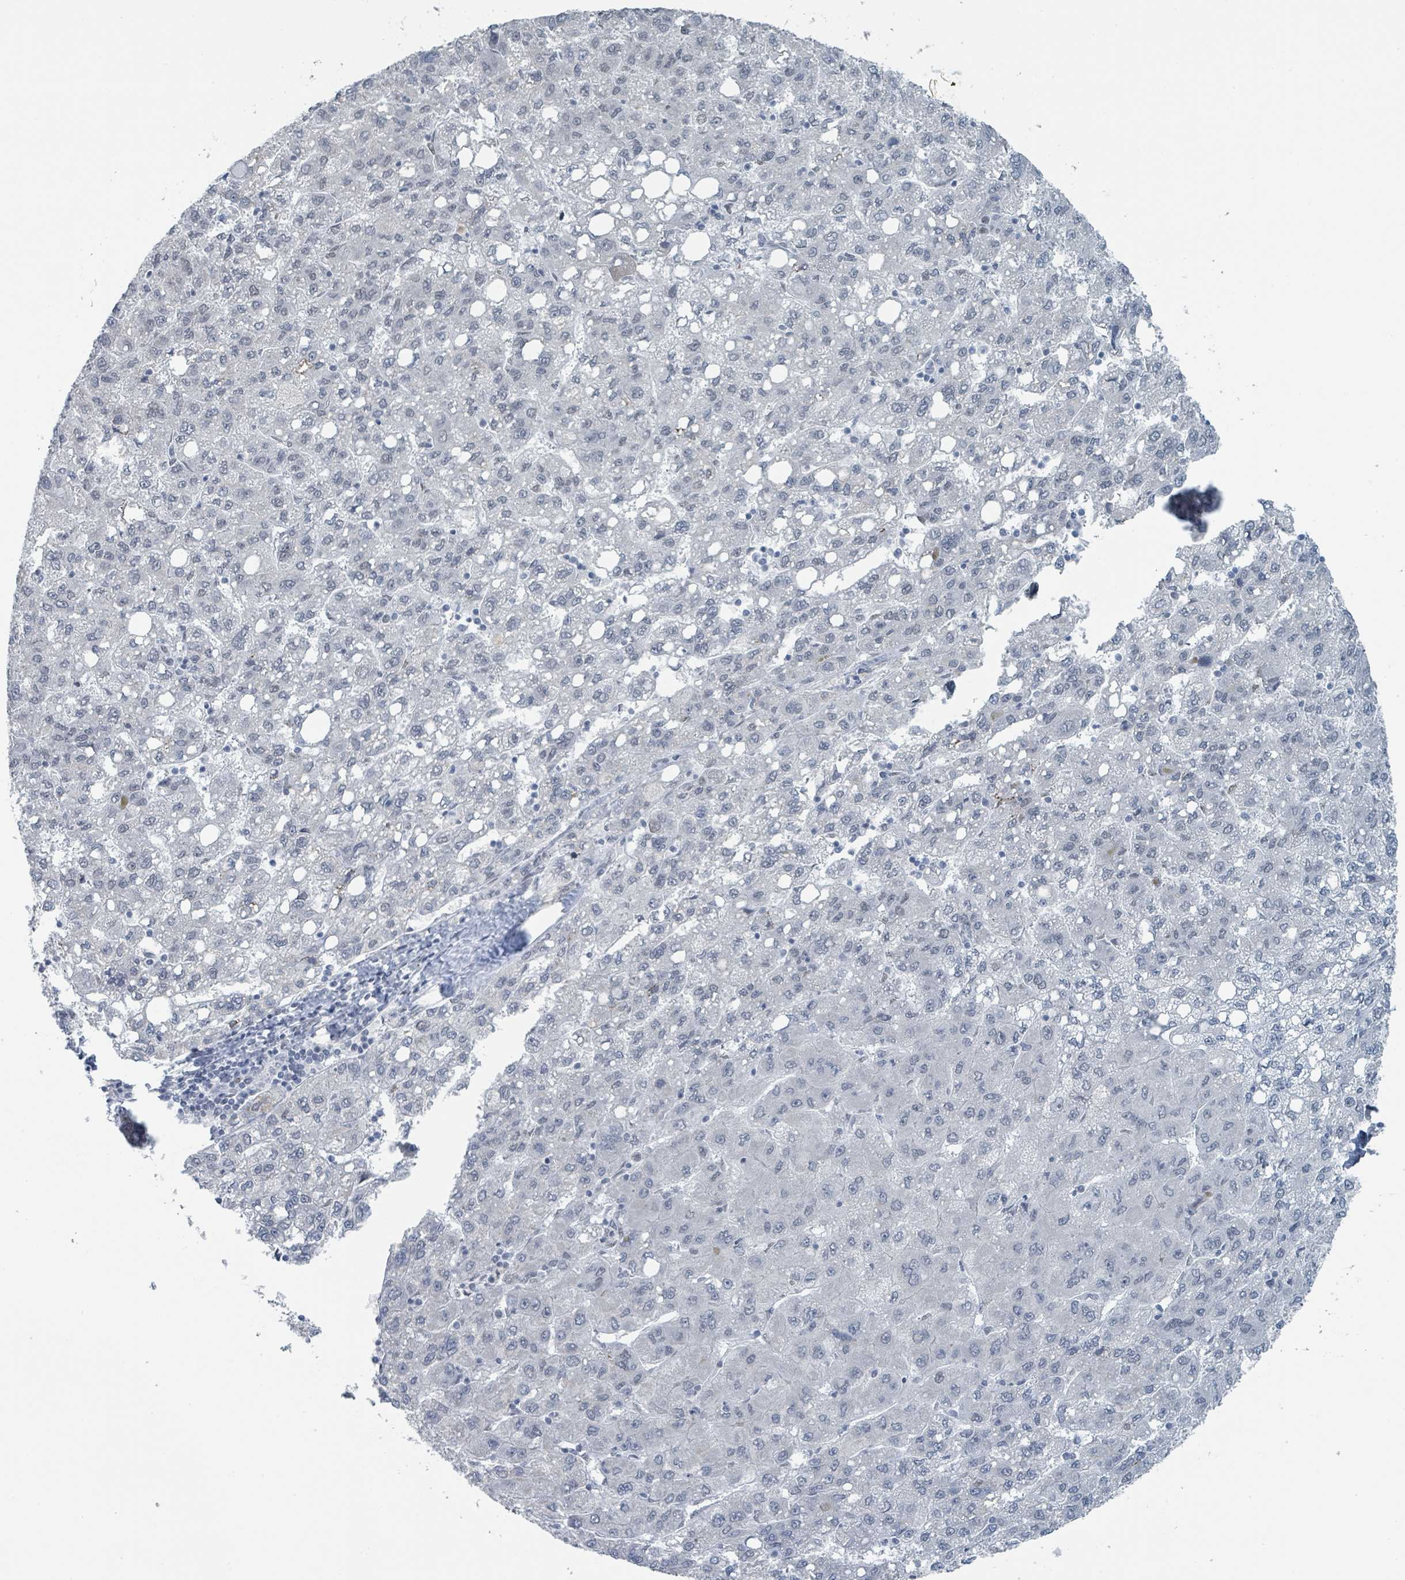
{"staining": {"intensity": "negative", "quantity": "none", "location": "none"}, "tissue": "liver cancer", "cell_type": "Tumor cells", "image_type": "cancer", "snomed": [{"axis": "morphology", "description": "Carcinoma, Hepatocellular, NOS"}, {"axis": "topography", "description": "Liver"}], "caption": "Tumor cells are negative for brown protein staining in hepatocellular carcinoma (liver).", "gene": "EHMT2", "patient": {"sex": "female", "age": 82}}